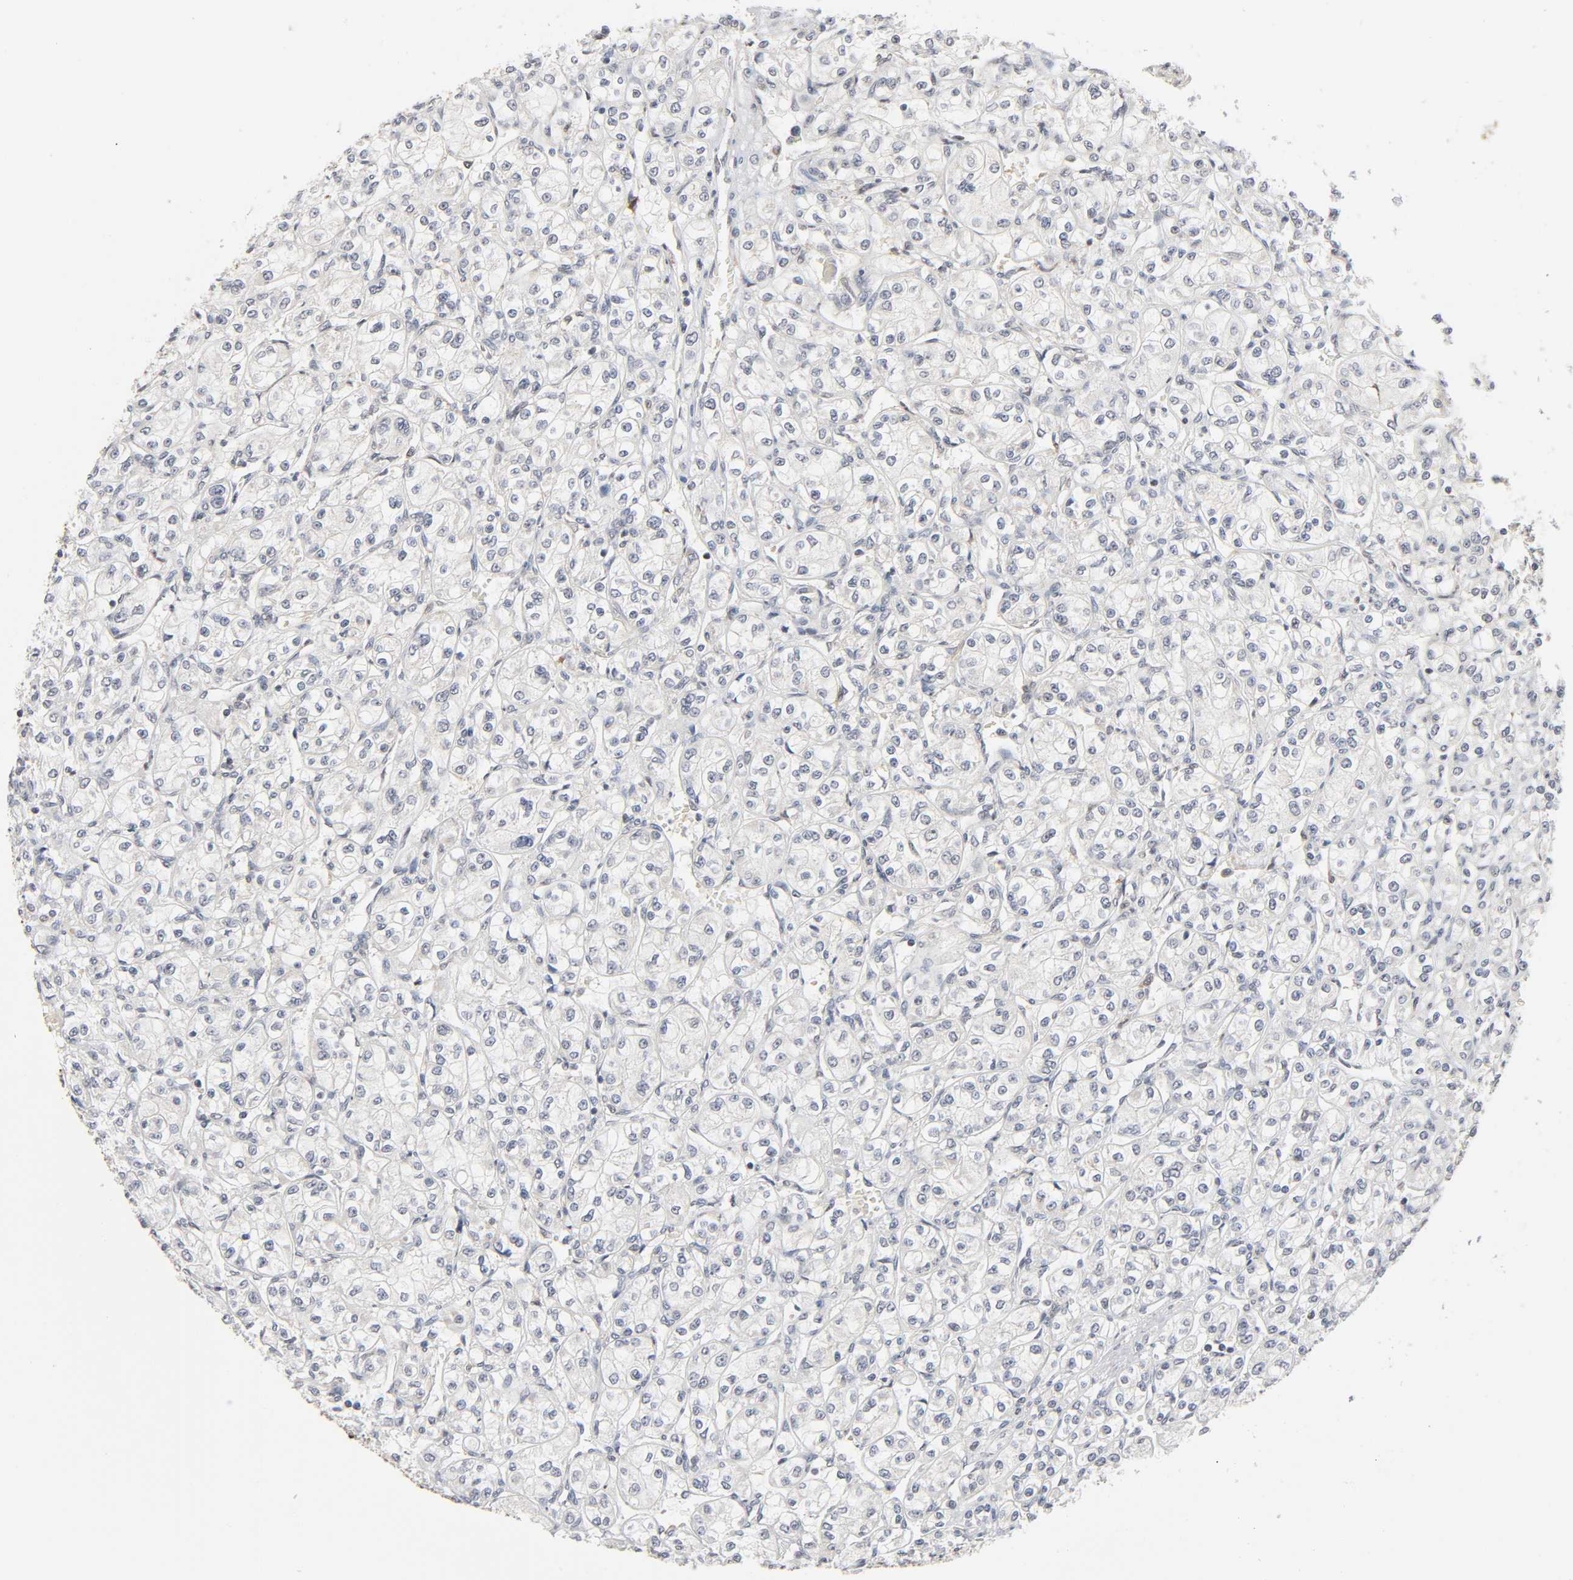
{"staining": {"intensity": "negative", "quantity": "none", "location": "none"}, "tissue": "renal cancer", "cell_type": "Tumor cells", "image_type": "cancer", "snomed": [{"axis": "morphology", "description": "Adenocarcinoma, NOS"}, {"axis": "topography", "description": "Kidney"}], "caption": "DAB immunohistochemical staining of adenocarcinoma (renal) exhibits no significant staining in tumor cells.", "gene": "KAT2B", "patient": {"sex": "male", "age": 77}}